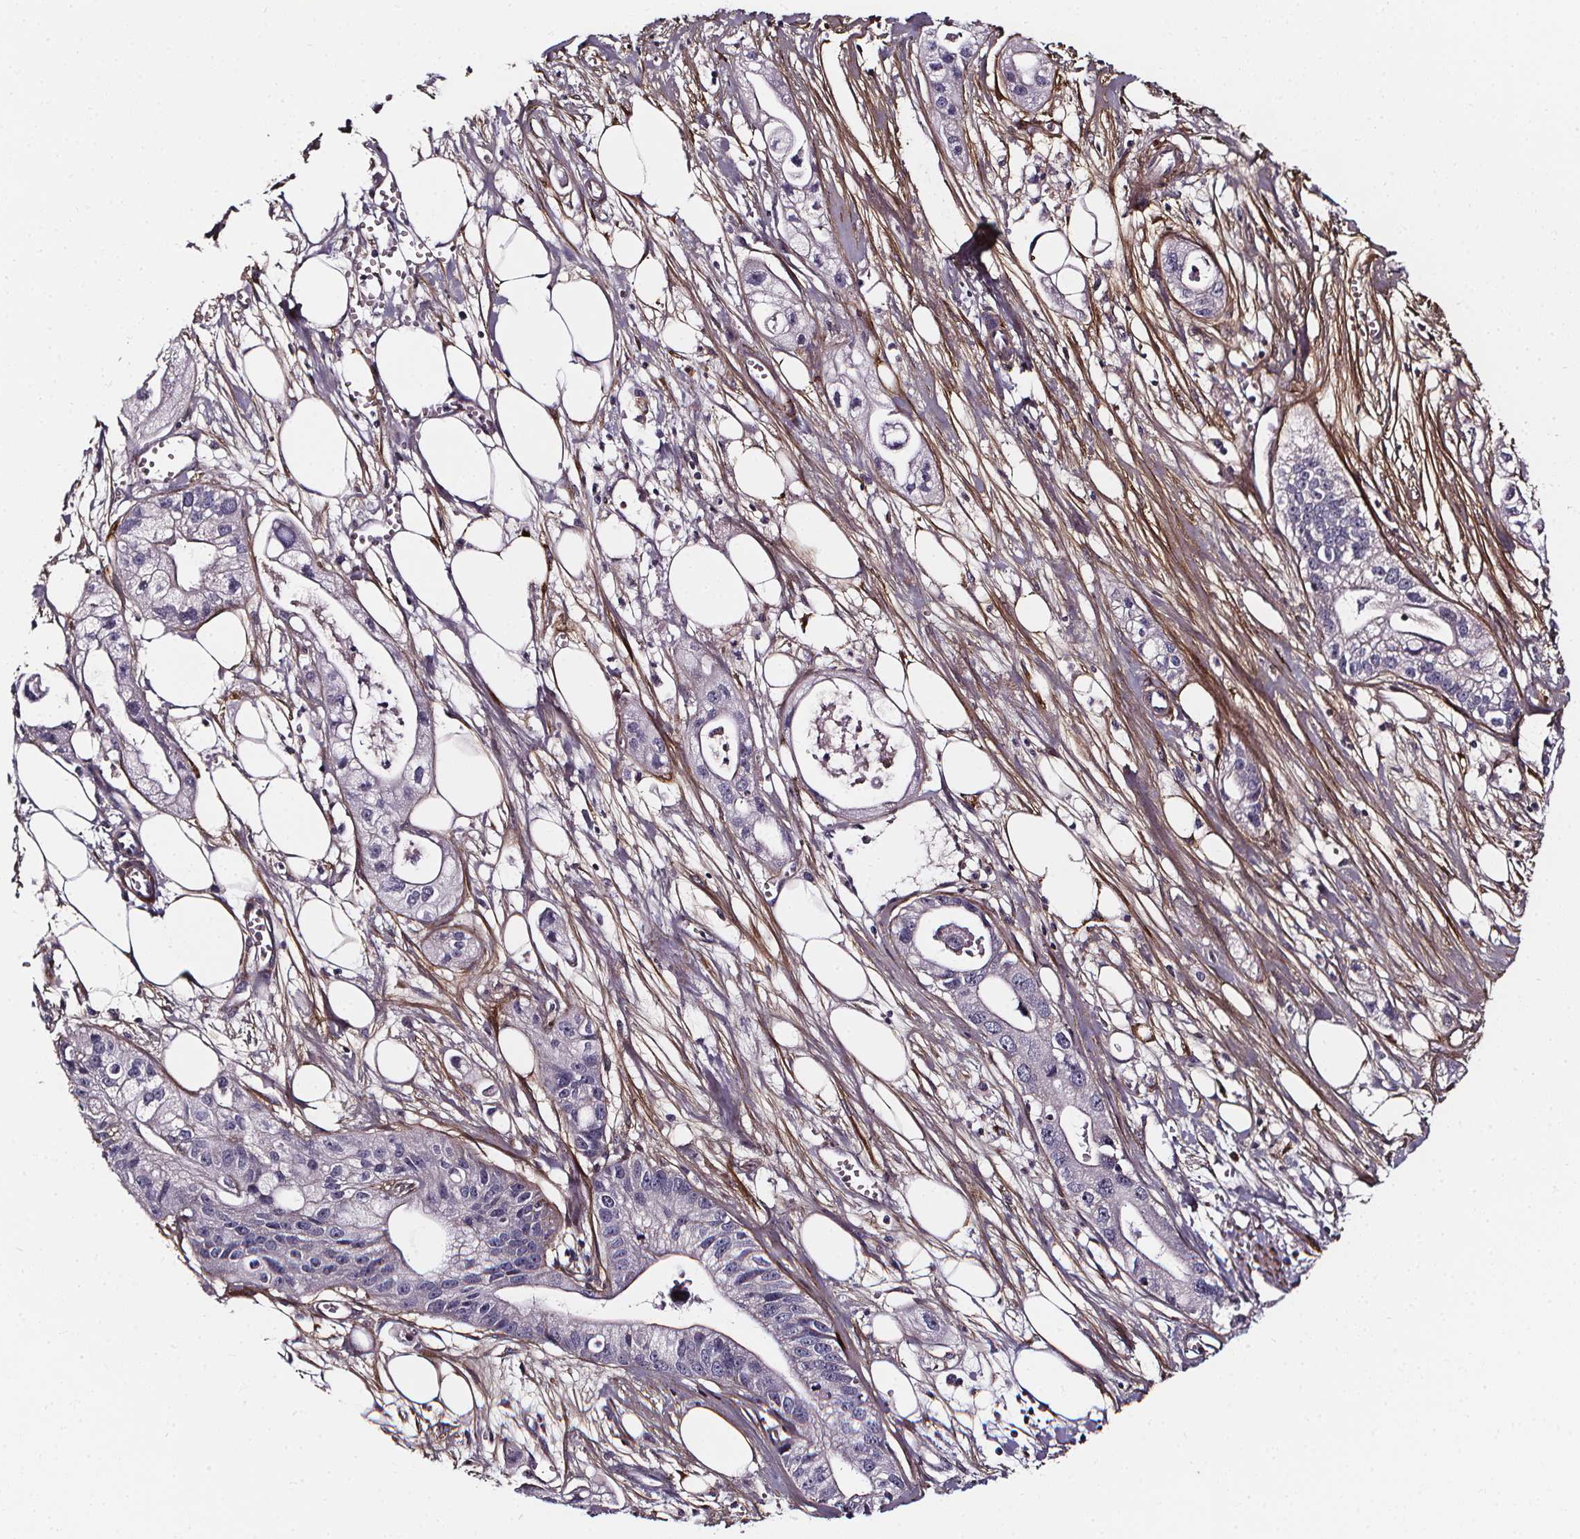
{"staining": {"intensity": "negative", "quantity": "none", "location": "none"}, "tissue": "pancreatic cancer", "cell_type": "Tumor cells", "image_type": "cancer", "snomed": [{"axis": "morphology", "description": "Adenocarcinoma, NOS"}, {"axis": "topography", "description": "Pancreas"}], "caption": "Immunohistochemistry (IHC) image of human pancreatic adenocarcinoma stained for a protein (brown), which demonstrates no expression in tumor cells. (Brightfield microscopy of DAB IHC at high magnification).", "gene": "AEBP1", "patient": {"sex": "male", "age": 70}}